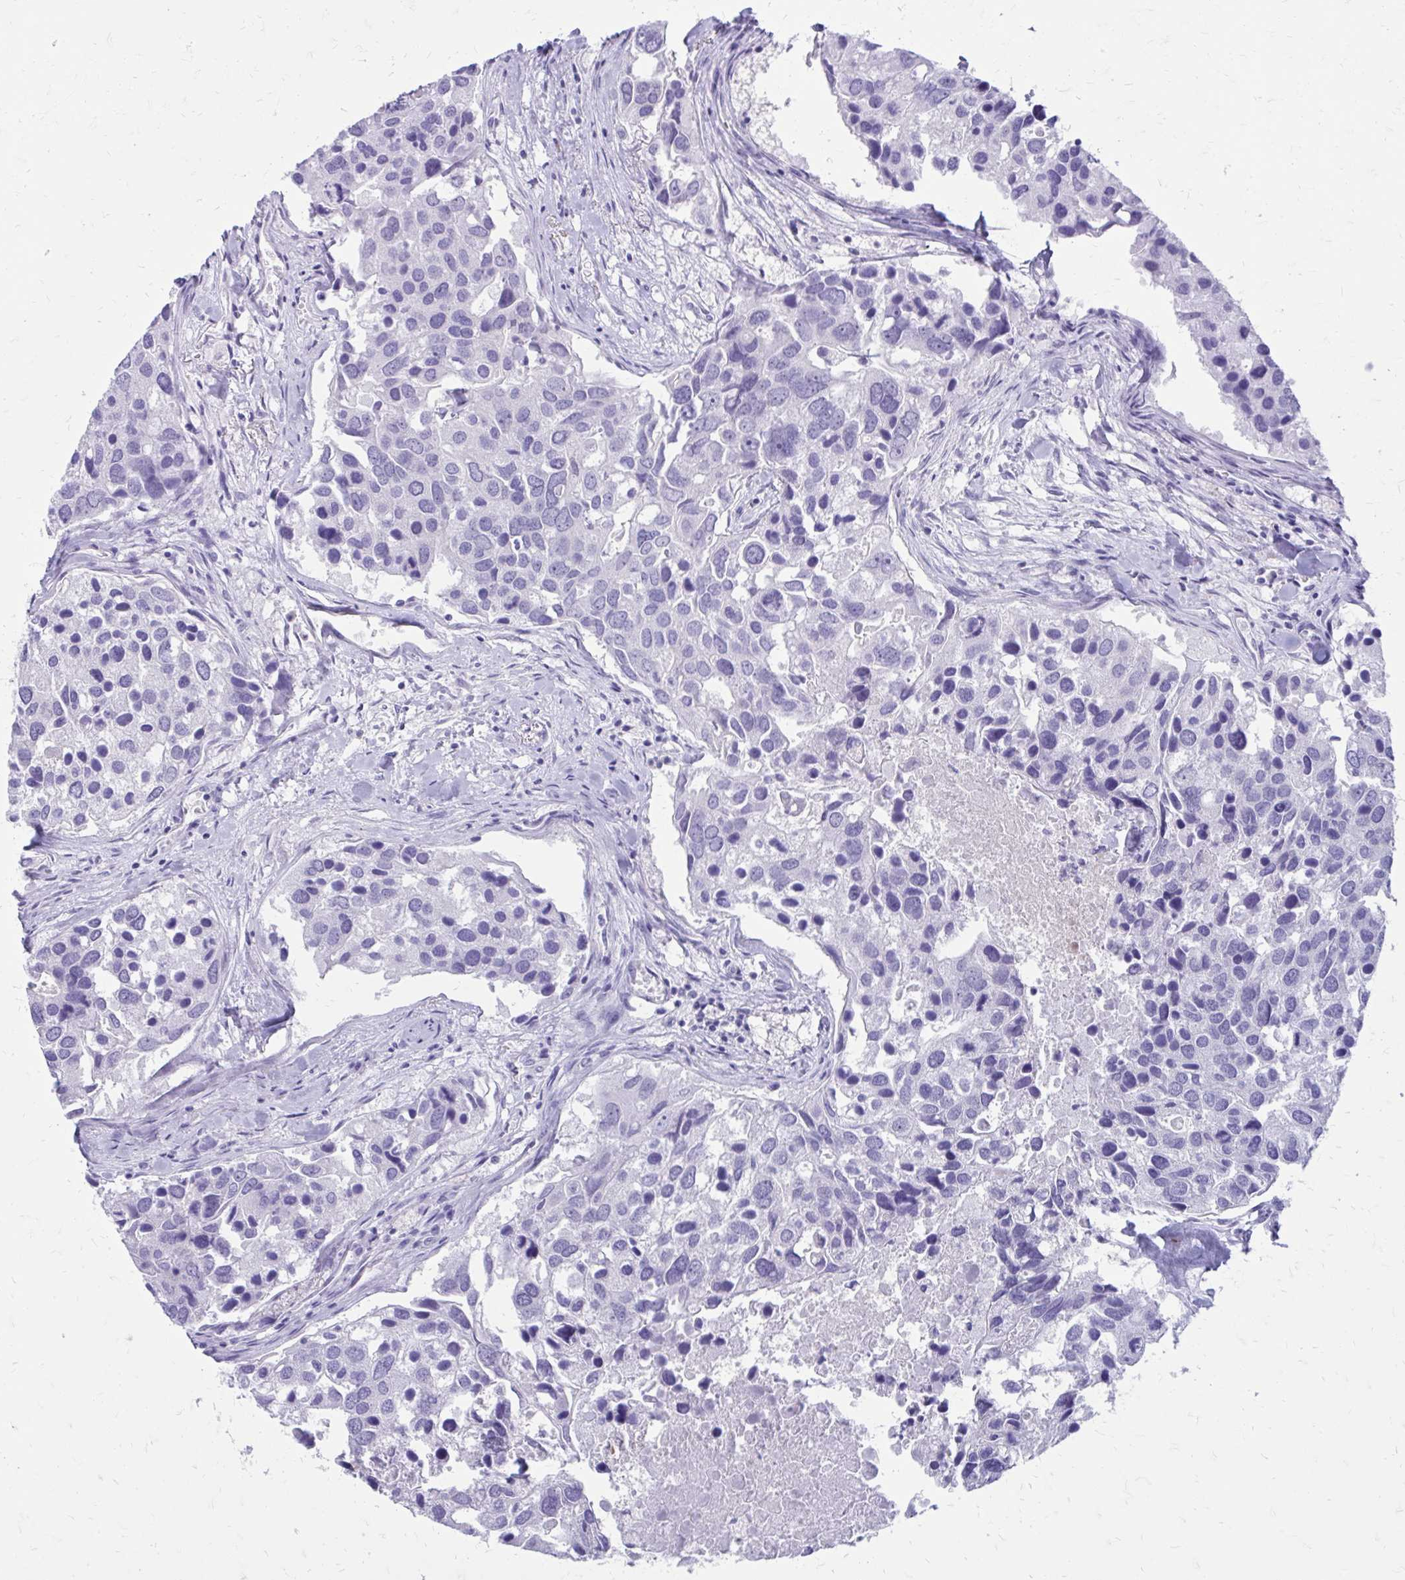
{"staining": {"intensity": "negative", "quantity": "none", "location": "none"}, "tissue": "breast cancer", "cell_type": "Tumor cells", "image_type": "cancer", "snomed": [{"axis": "morphology", "description": "Duct carcinoma"}, {"axis": "topography", "description": "Breast"}], "caption": "An IHC image of breast cancer (infiltrating ductal carcinoma) is shown. There is no staining in tumor cells of breast cancer (infiltrating ductal carcinoma).", "gene": "SATL1", "patient": {"sex": "female", "age": 83}}